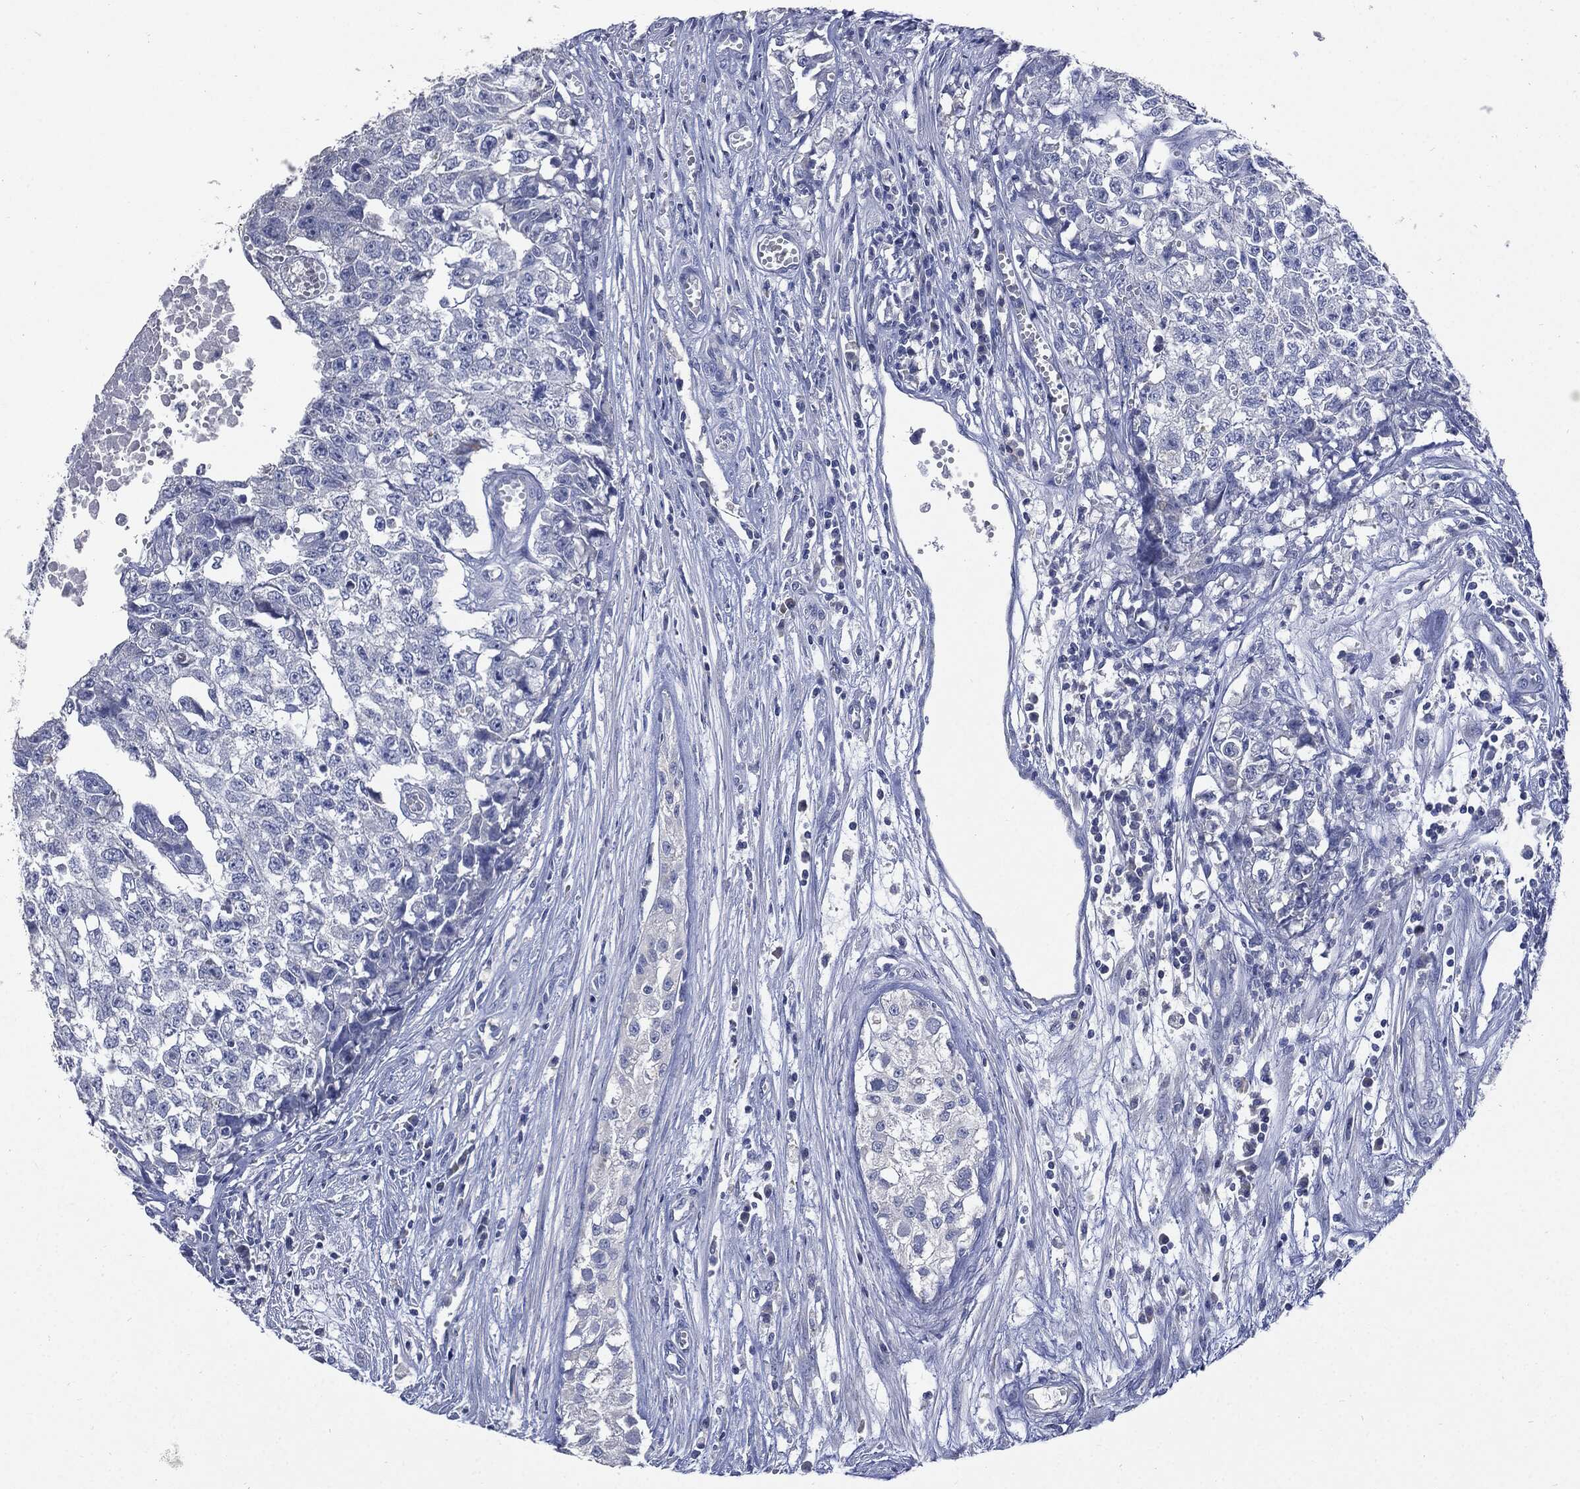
{"staining": {"intensity": "negative", "quantity": "none", "location": "none"}, "tissue": "testis cancer", "cell_type": "Tumor cells", "image_type": "cancer", "snomed": [{"axis": "morphology", "description": "Seminoma, NOS"}, {"axis": "morphology", "description": "Carcinoma, Embryonal, NOS"}, {"axis": "topography", "description": "Testis"}], "caption": "This histopathology image is of testis cancer (embryonal carcinoma) stained with immunohistochemistry (IHC) to label a protein in brown with the nuclei are counter-stained blue. There is no staining in tumor cells.", "gene": "CPE", "patient": {"sex": "male", "age": 22}}